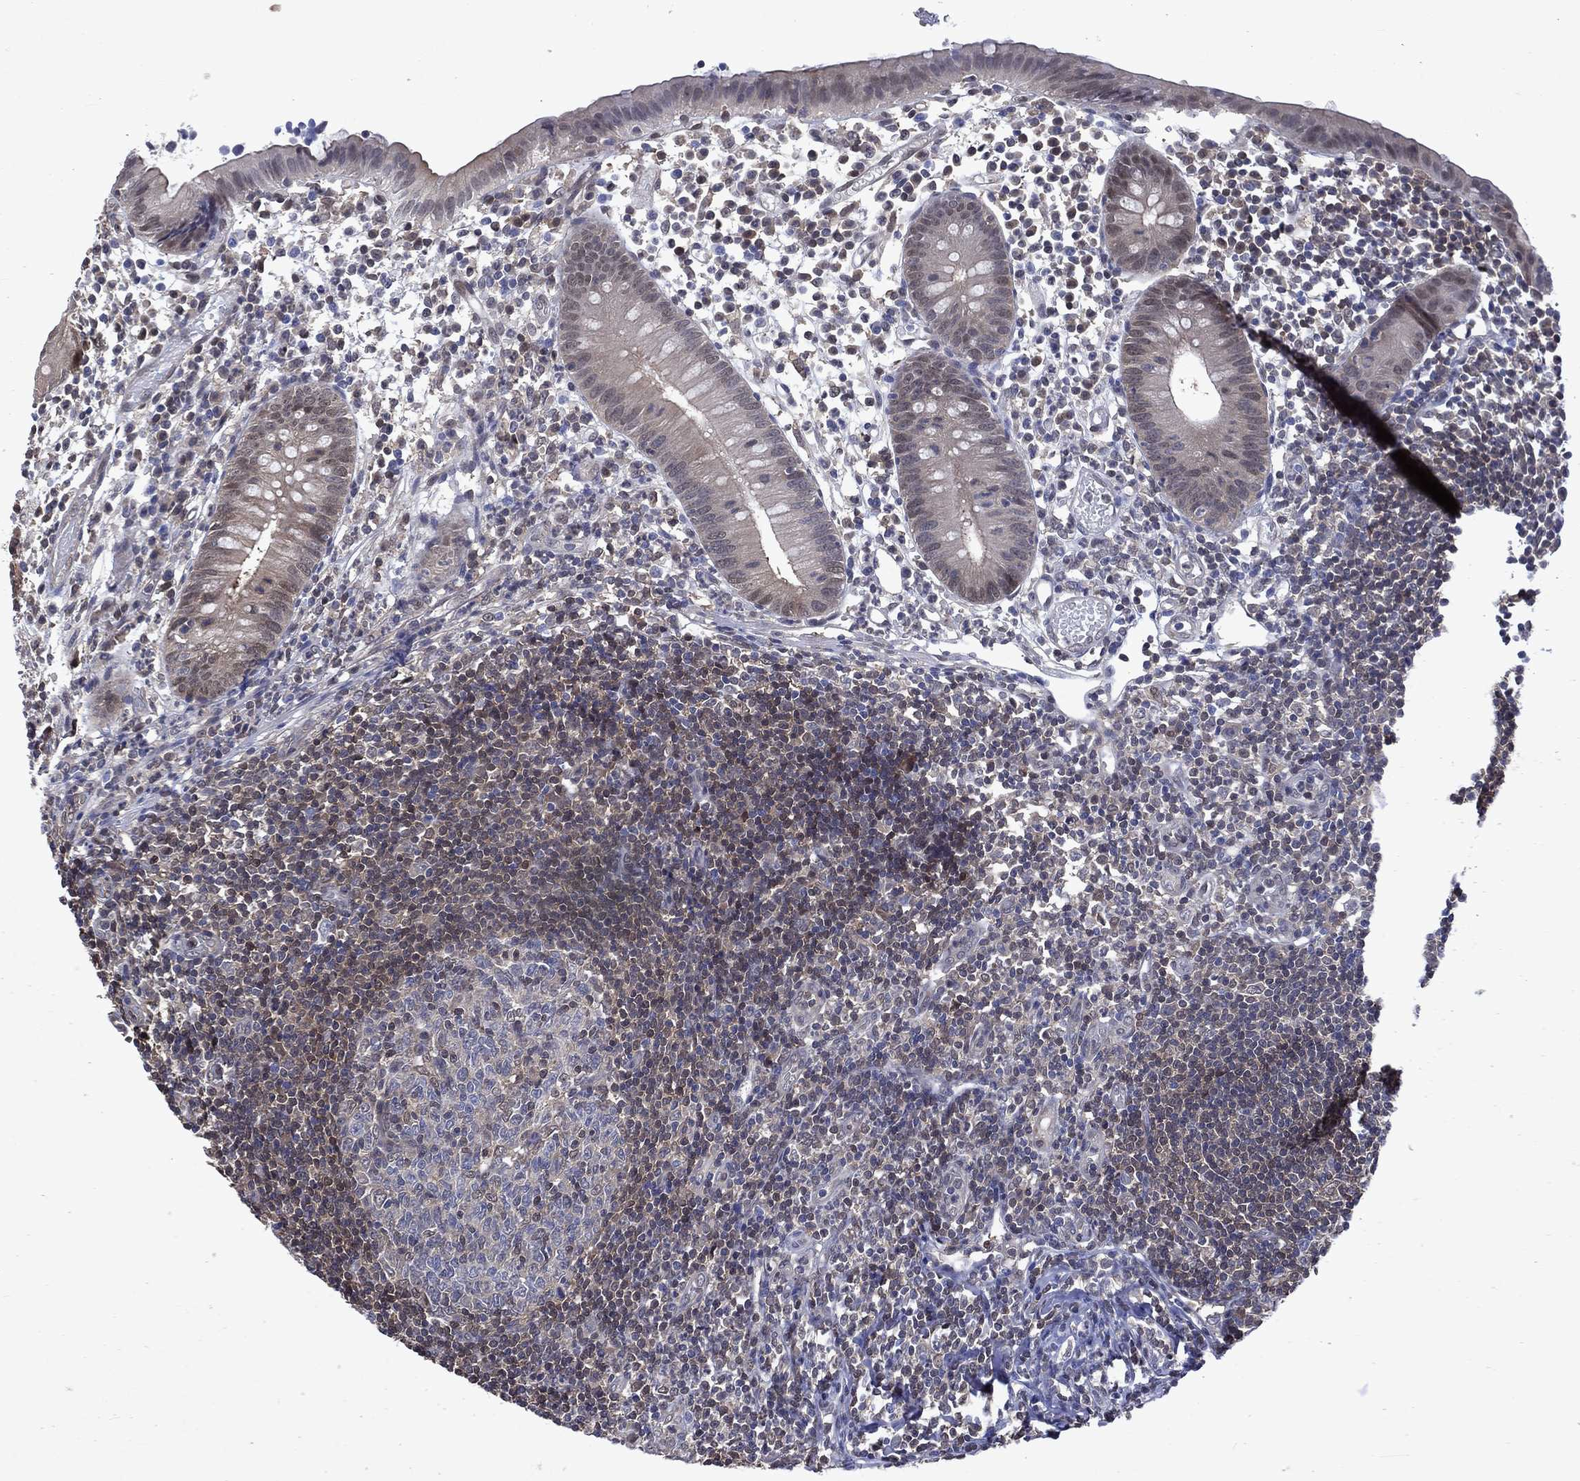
{"staining": {"intensity": "negative", "quantity": "none", "location": "none"}, "tissue": "appendix", "cell_type": "Glandular cells", "image_type": "normal", "snomed": [{"axis": "morphology", "description": "Normal tissue, NOS"}, {"axis": "topography", "description": "Appendix"}], "caption": "Immunohistochemistry (IHC) photomicrograph of benign appendix: appendix stained with DAB shows no significant protein expression in glandular cells.", "gene": "MTAP", "patient": {"sex": "female", "age": 40}}